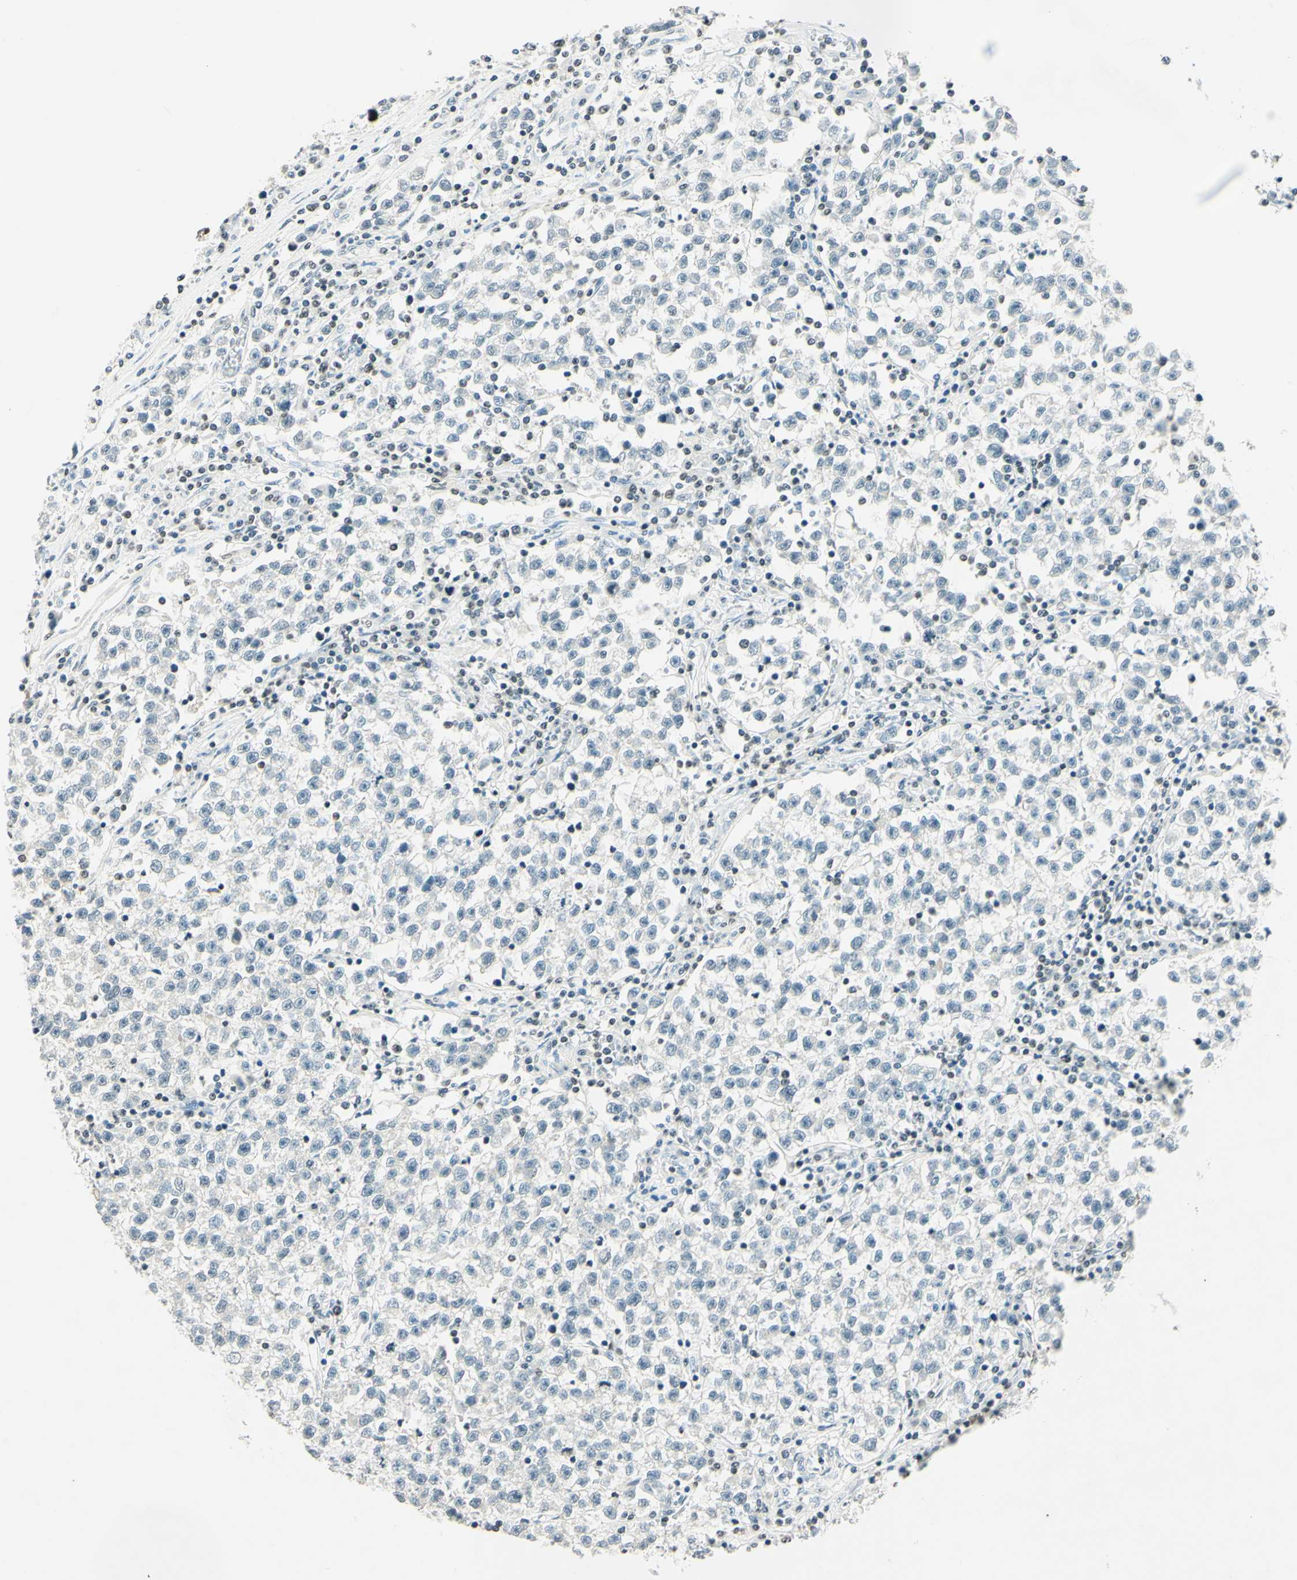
{"staining": {"intensity": "moderate", "quantity": "<25%", "location": "nuclear"}, "tissue": "testis cancer", "cell_type": "Tumor cells", "image_type": "cancer", "snomed": [{"axis": "morphology", "description": "Seminoma, NOS"}, {"axis": "topography", "description": "Testis"}], "caption": "Brown immunohistochemical staining in testis cancer (seminoma) exhibits moderate nuclear expression in about <25% of tumor cells. Immunohistochemistry (ihc) stains the protein of interest in brown and the nuclei are stained blue.", "gene": "MSH2", "patient": {"sex": "male", "age": 22}}